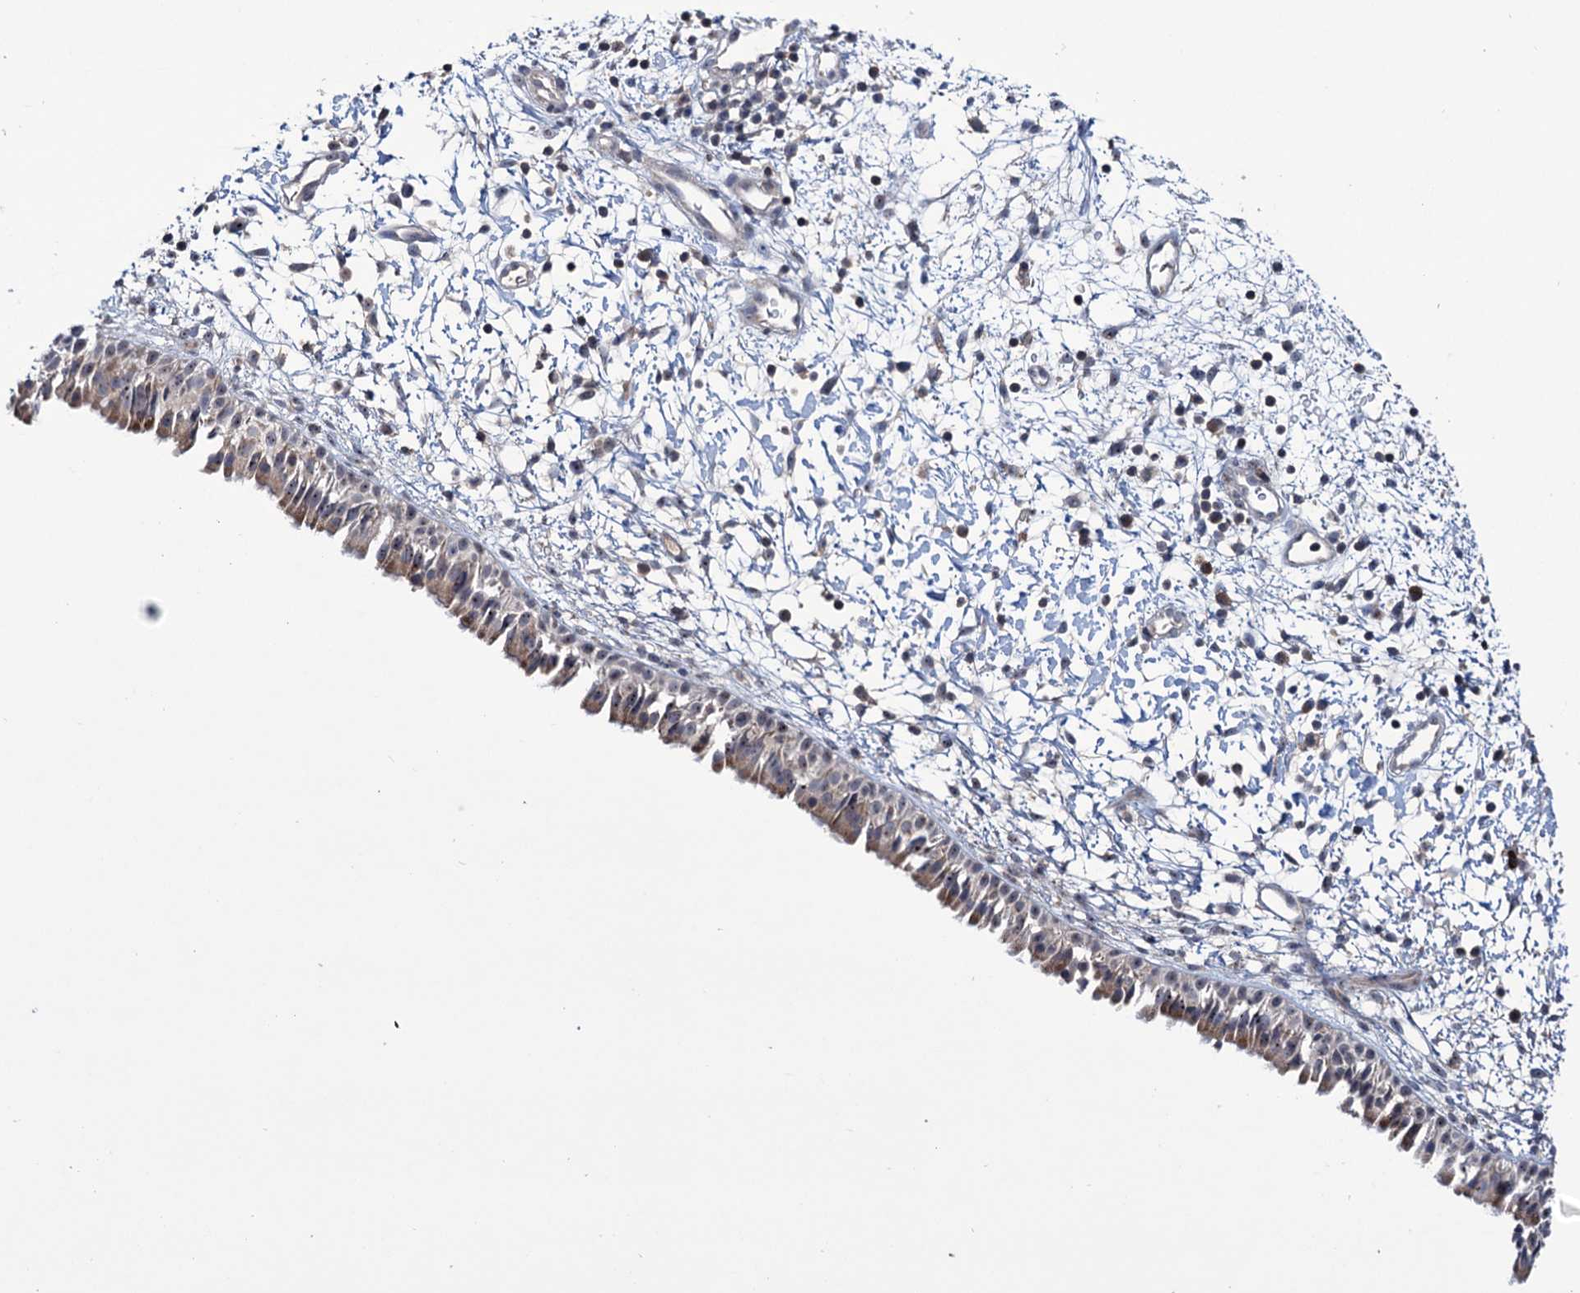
{"staining": {"intensity": "weak", "quantity": "25%-75%", "location": "cytoplasmic/membranous"}, "tissue": "nasopharynx", "cell_type": "Respiratory epithelial cells", "image_type": "normal", "snomed": [{"axis": "morphology", "description": "Normal tissue, NOS"}, {"axis": "topography", "description": "Nasopharynx"}], "caption": "Brown immunohistochemical staining in benign nasopharynx demonstrates weak cytoplasmic/membranous positivity in approximately 25%-75% of respiratory epithelial cells. Using DAB (3,3'-diaminobenzidine) (brown) and hematoxylin (blue) stains, captured at high magnification using brightfield microscopy.", "gene": "HTR3B", "patient": {"sex": "male", "age": 22}}